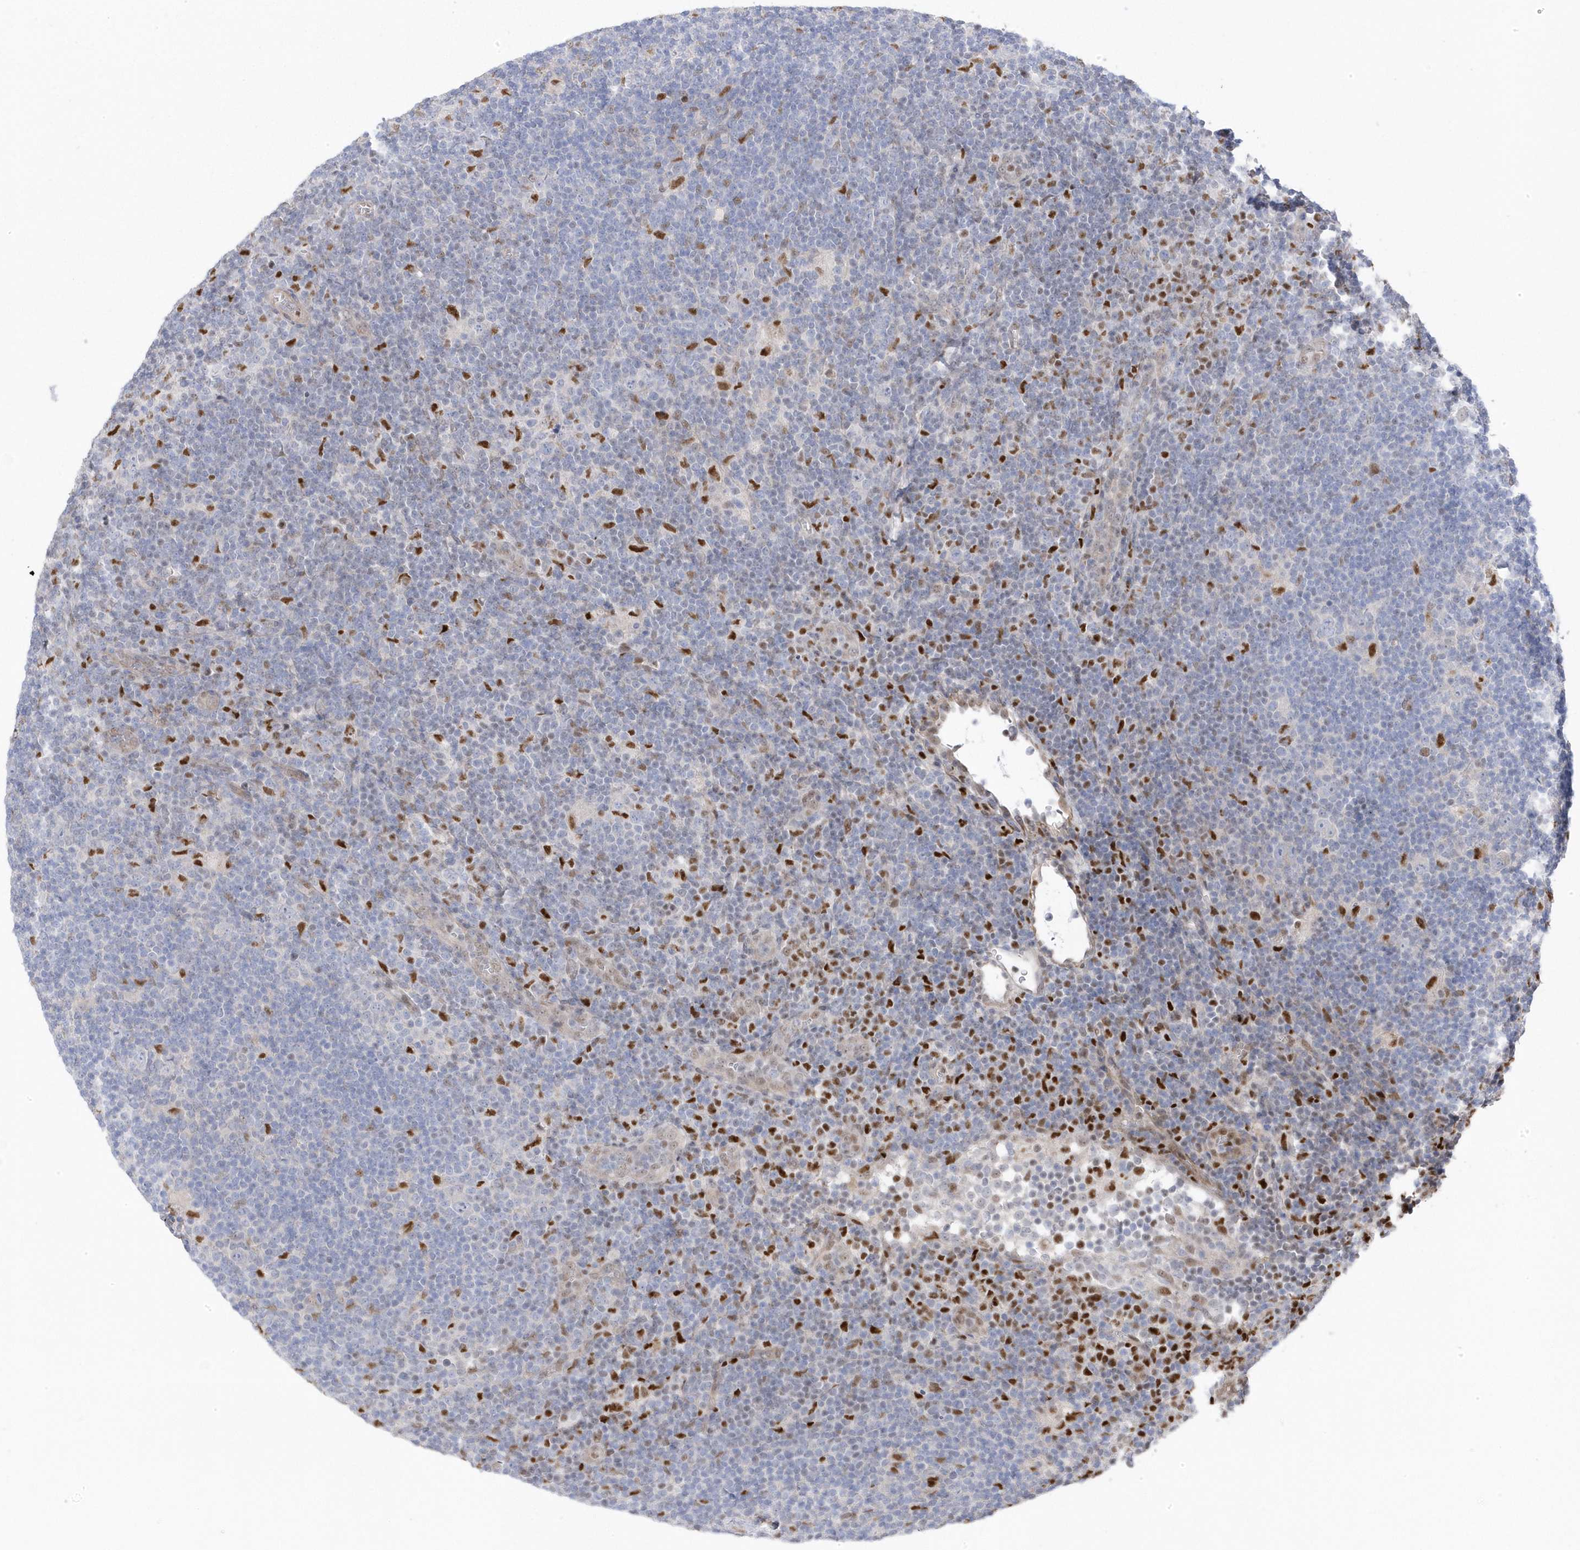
{"staining": {"intensity": "negative", "quantity": "none", "location": "none"}, "tissue": "lymphoma", "cell_type": "Tumor cells", "image_type": "cancer", "snomed": [{"axis": "morphology", "description": "Hodgkin's disease, NOS"}, {"axis": "topography", "description": "Lymph node"}], "caption": "Hodgkin's disease stained for a protein using immunohistochemistry displays no staining tumor cells.", "gene": "GTPBP6", "patient": {"sex": "female", "age": 57}}